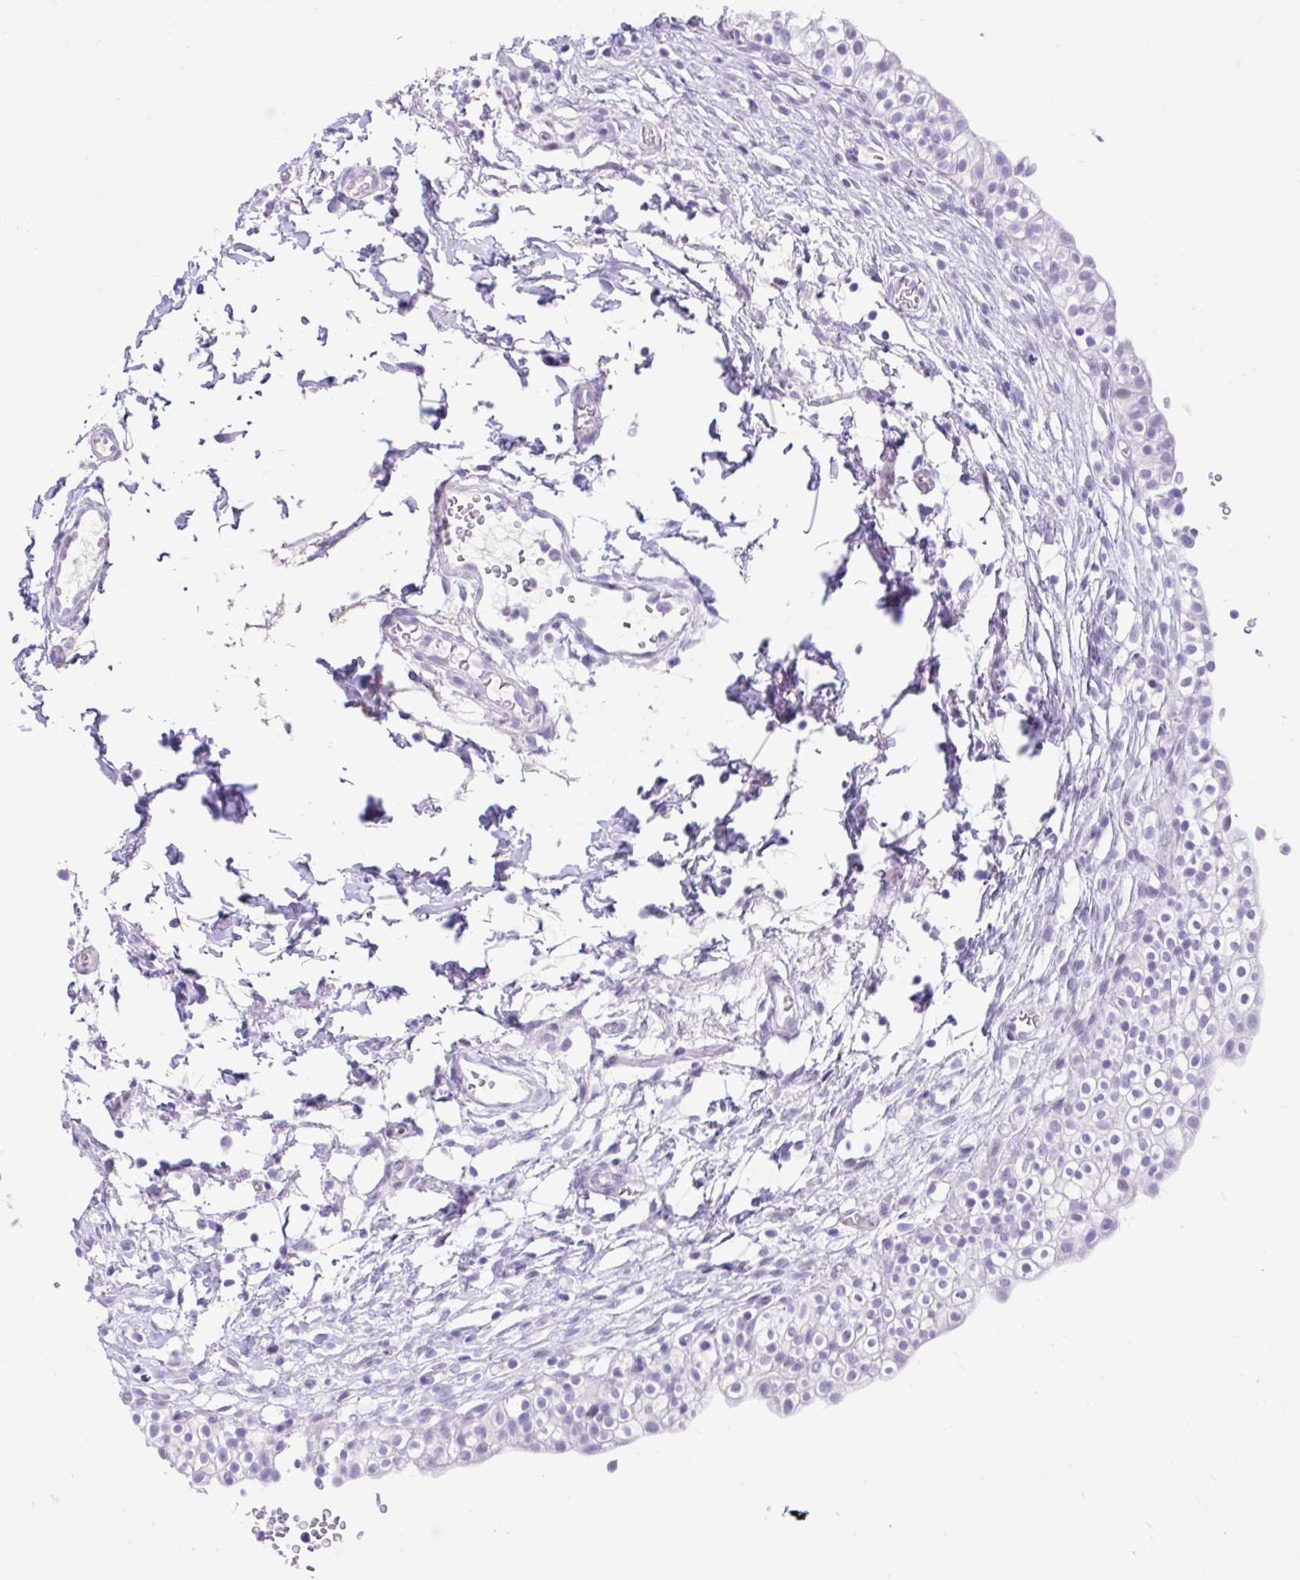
{"staining": {"intensity": "weak", "quantity": "<25%", "location": "nuclear"}, "tissue": "urinary bladder", "cell_type": "Urothelial cells", "image_type": "normal", "snomed": [{"axis": "morphology", "description": "Normal tissue, NOS"}, {"axis": "topography", "description": "Urinary bladder"}, {"axis": "topography", "description": "Peripheral nerve tissue"}], "caption": "The immunohistochemistry micrograph has no significant expression in urothelial cells of urinary bladder. (Brightfield microscopy of DAB immunohistochemistry at high magnification).", "gene": "NHLH2", "patient": {"sex": "male", "age": 55}}